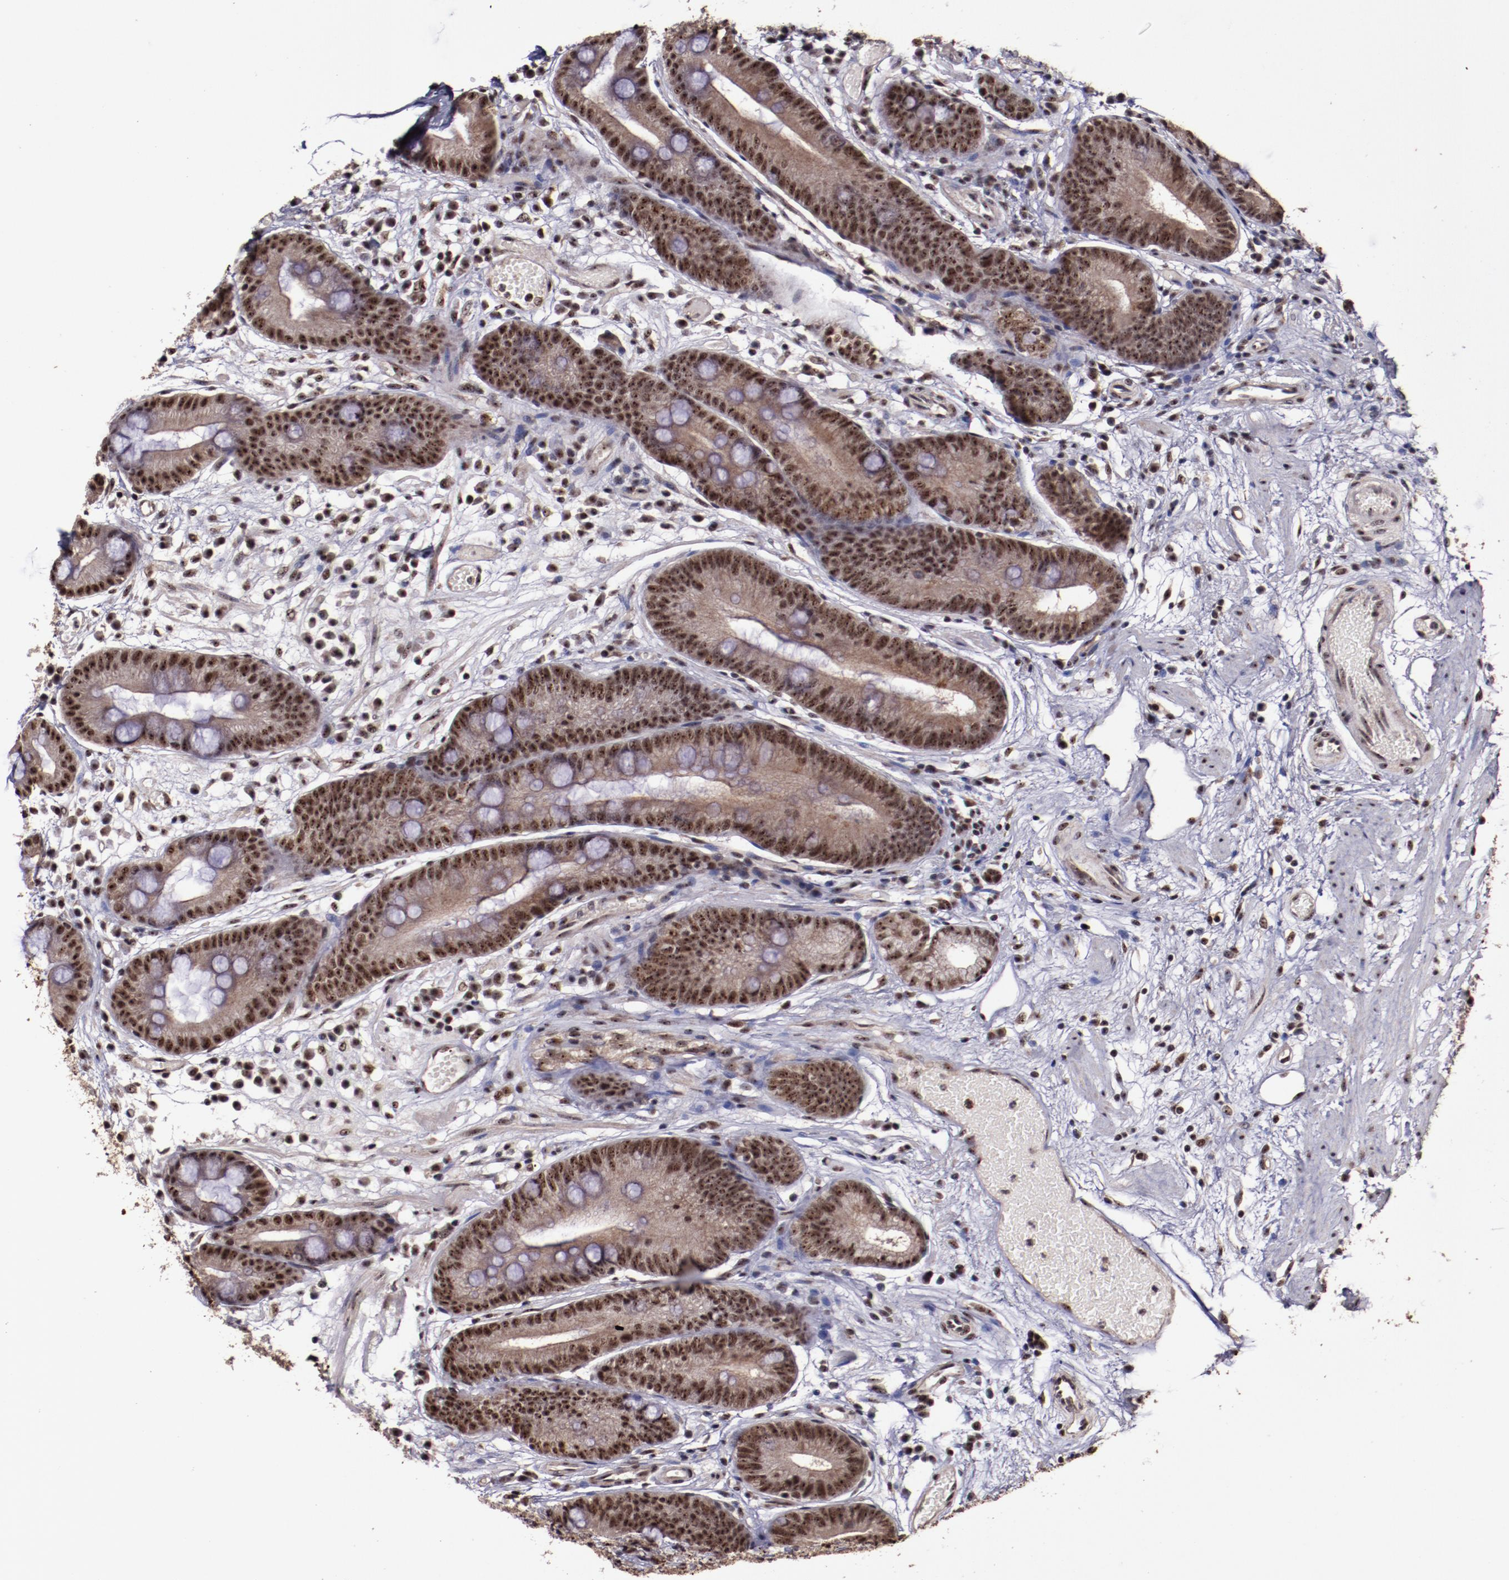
{"staining": {"intensity": "strong", "quantity": ">75%", "location": "cytoplasmic/membranous,nuclear"}, "tissue": "stomach", "cell_type": "Glandular cells", "image_type": "normal", "snomed": [{"axis": "morphology", "description": "Normal tissue, NOS"}, {"axis": "morphology", "description": "Inflammation, NOS"}, {"axis": "topography", "description": "Stomach, lower"}], "caption": "Immunohistochemistry (IHC) photomicrograph of unremarkable human stomach stained for a protein (brown), which displays high levels of strong cytoplasmic/membranous,nuclear positivity in about >75% of glandular cells.", "gene": "CECR2", "patient": {"sex": "male", "age": 59}}